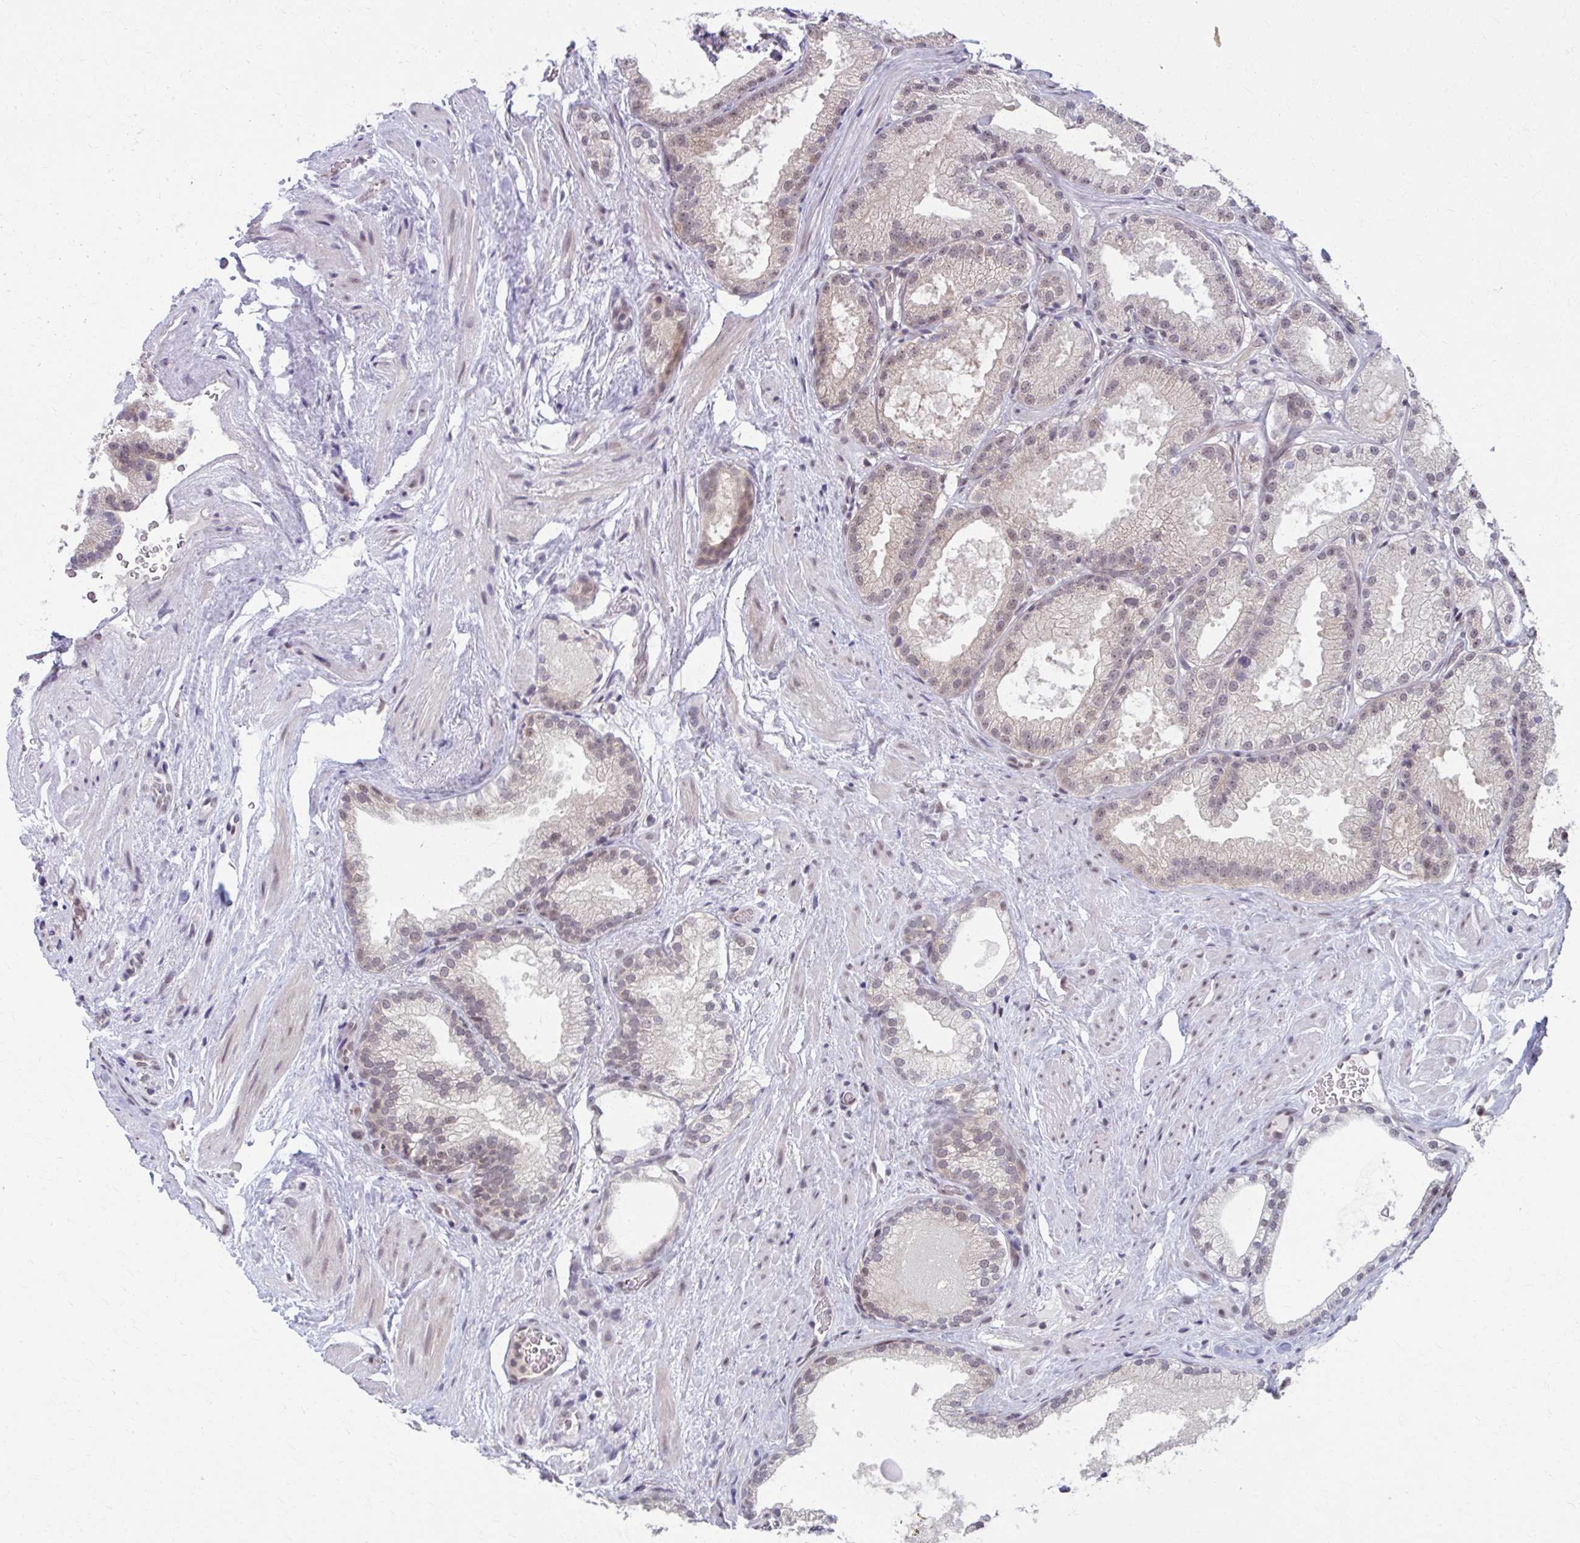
{"staining": {"intensity": "weak", "quantity": "25%-75%", "location": "nuclear"}, "tissue": "prostate cancer", "cell_type": "Tumor cells", "image_type": "cancer", "snomed": [{"axis": "morphology", "description": "Adenocarcinoma, High grade"}, {"axis": "topography", "description": "Prostate"}], "caption": "Adenocarcinoma (high-grade) (prostate) stained for a protein (brown) shows weak nuclear positive expression in about 25%-75% of tumor cells.", "gene": "SETBP1", "patient": {"sex": "male", "age": 68}}